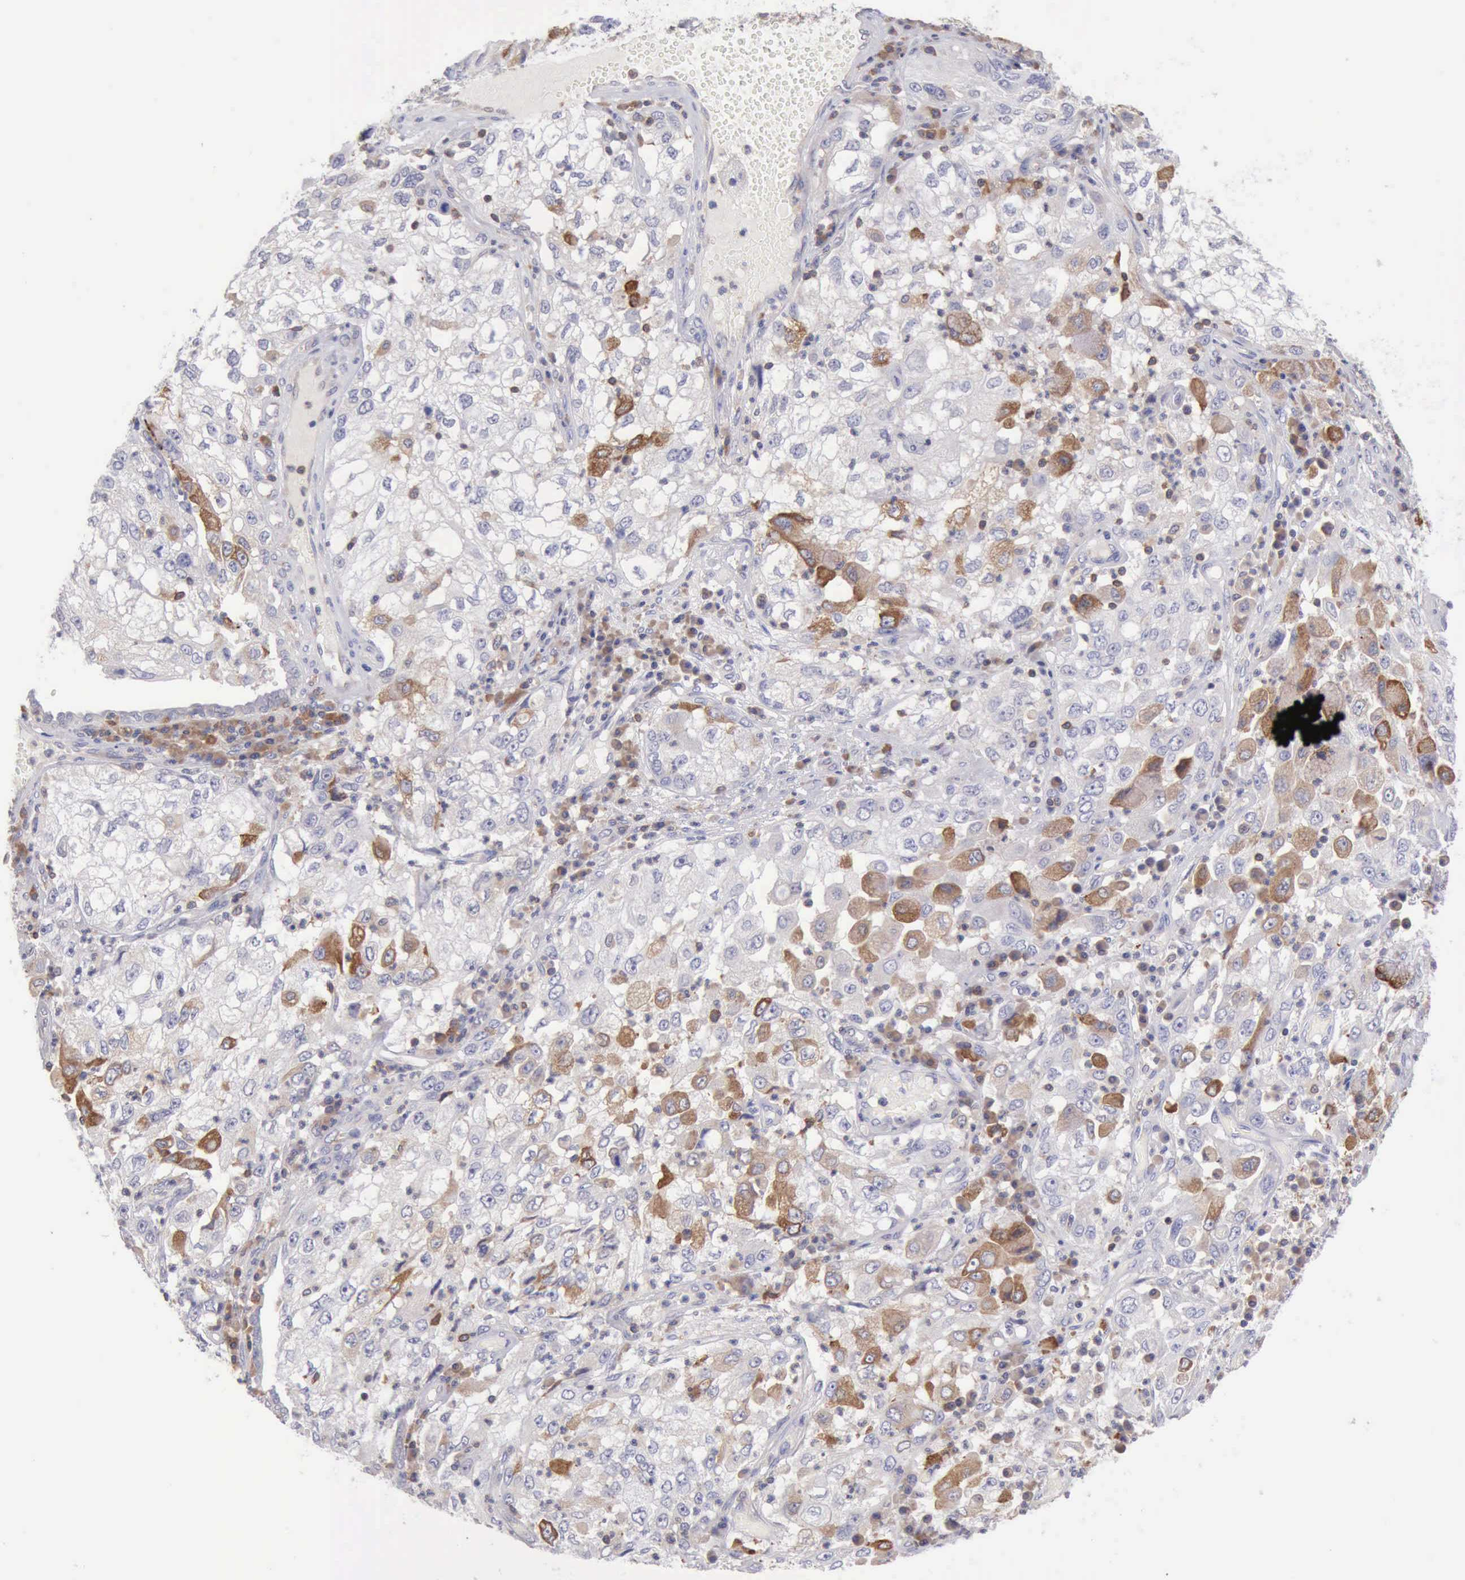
{"staining": {"intensity": "weak", "quantity": "<25%", "location": "cytoplasmic/membranous"}, "tissue": "cervical cancer", "cell_type": "Tumor cells", "image_type": "cancer", "snomed": [{"axis": "morphology", "description": "Squamous cell carcinoma, NOS"}, {"axis": "topography", "description": "Cervix"}], "caption": "Micrograph shows no protein positivity in tumor cells of squamous cell carcinoma (cervical) tissue. Brightfield microscopy of IHC stained with DAB (3,3'-diaminobenzidine) (brown) and hematoxylin (blue), captured at high magnification.", "gene": "SASH3", "patient": {"sex": "female", "age": 36}}